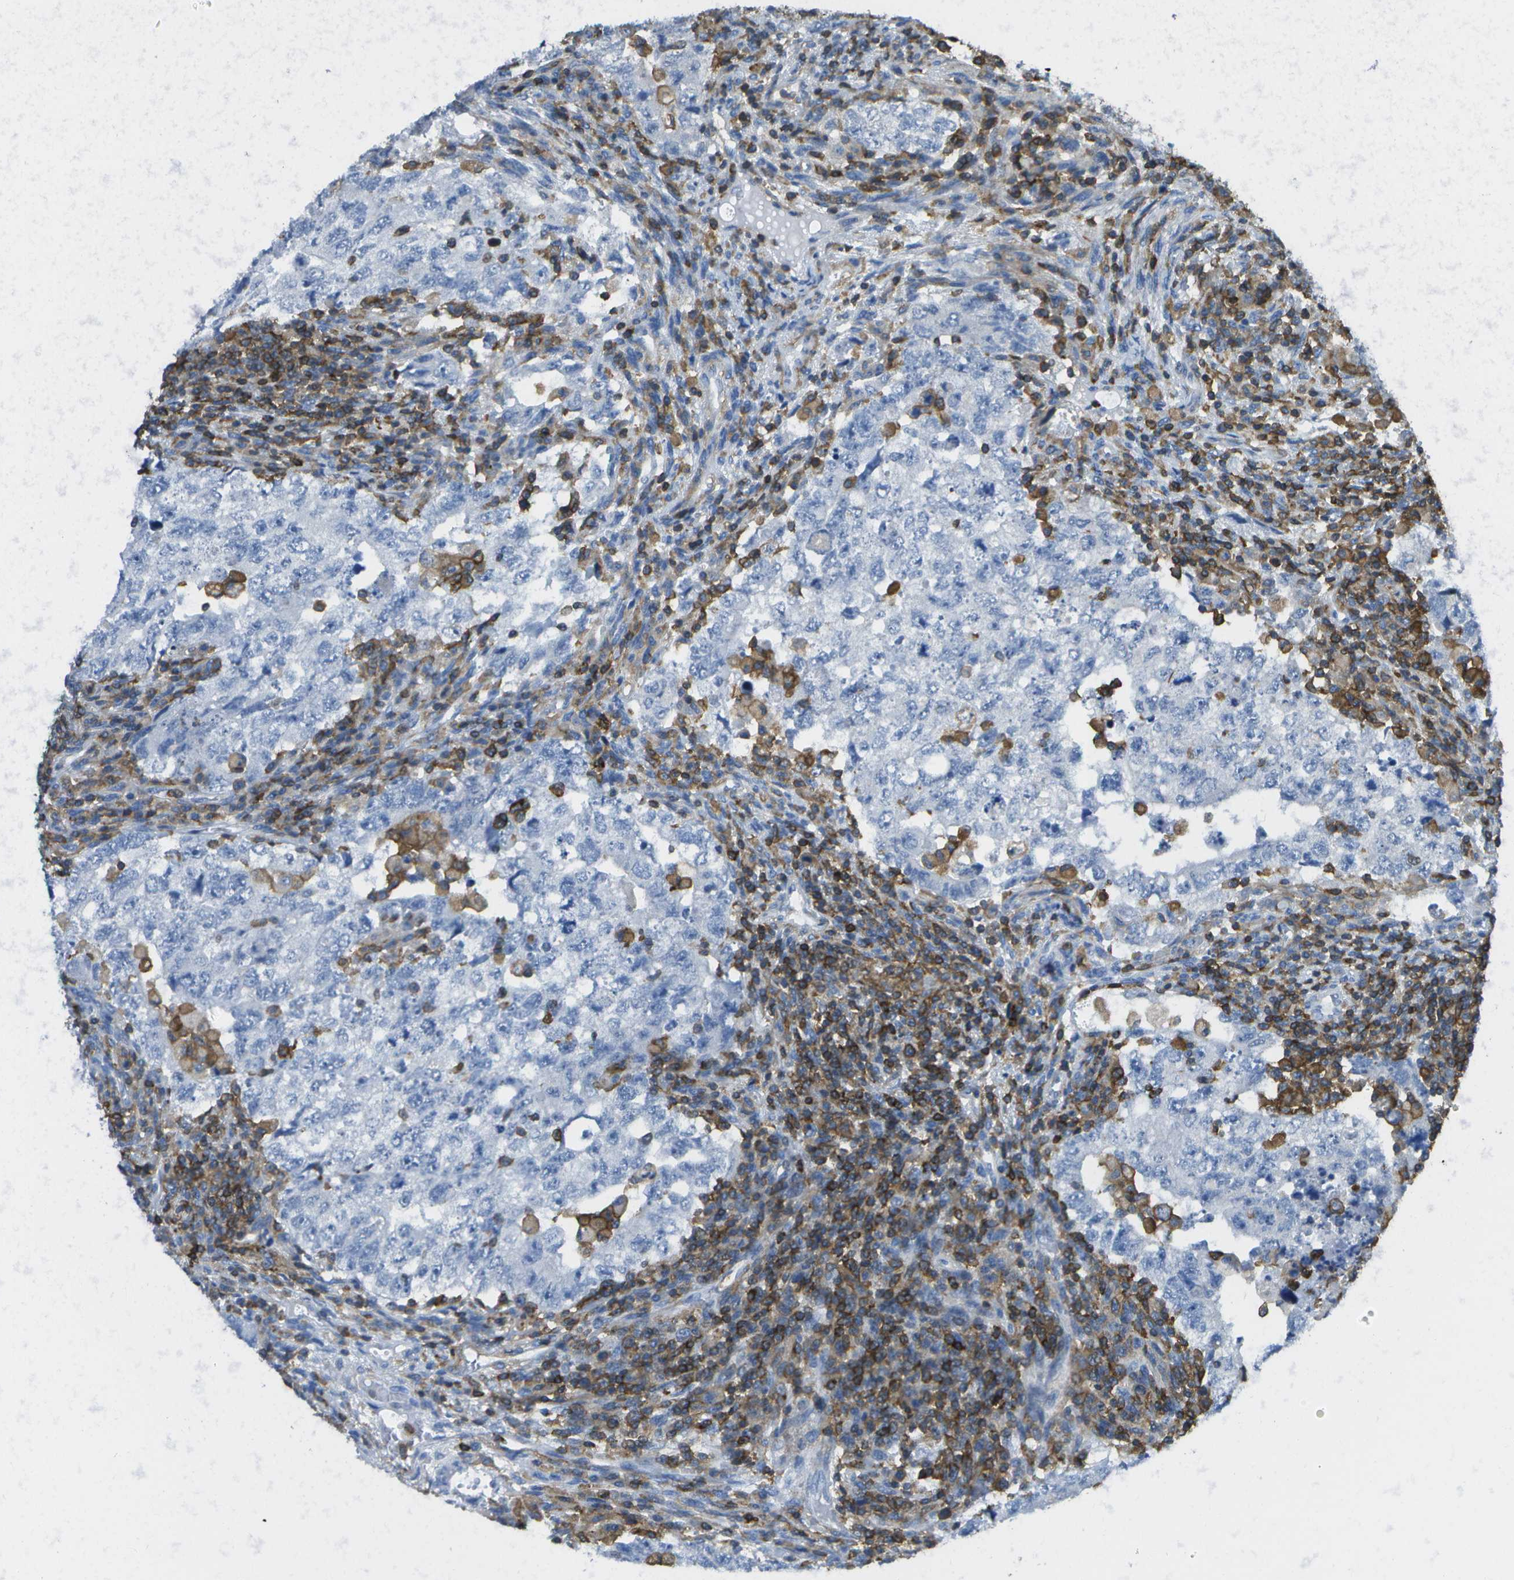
{"staining": {"intensity": "negative", "quantity": "none", "location": "none"}, "tissue": "testis cancer", "cell_type": "Tumor cells", "image_type": "cancer", "snomed": [{"axis": "morphology", "description": "Carcinoma, Embryonal, NOS"}, {"axis": "topography", "description": "Testis"}], "caption": "Testis embryonal carcinoma stained for a protein using immunohistochemistry (IHC) exhibits no expression tumor cells.", "gene": "RCSD1", "patient": {"sex": "male", "age": 36}}